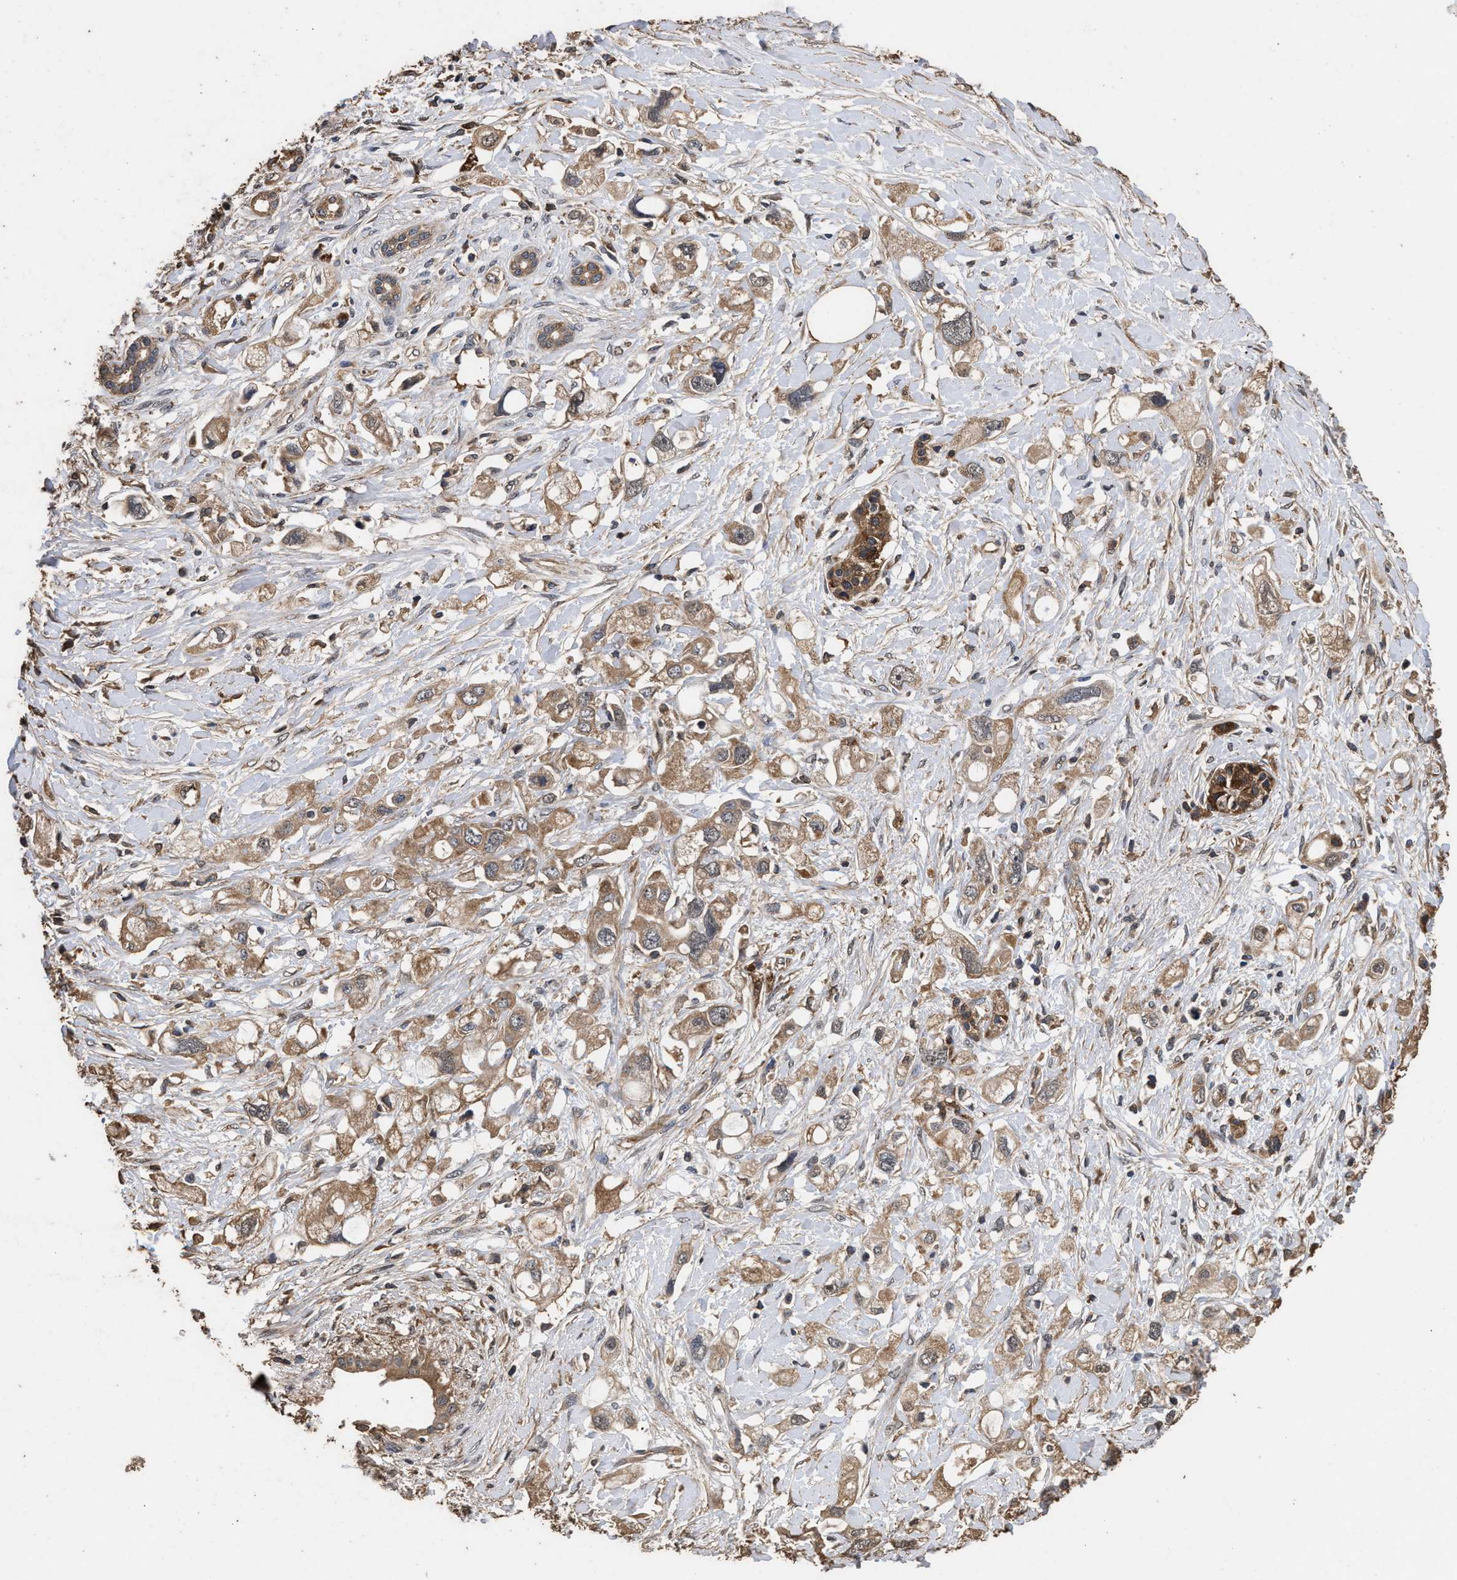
{"staining": {"intensity": "weak", "quantity": ">75%", "location": "cytoplasmic/membranous"}, "tissue": "pancreatic cancer", "cell_type": "Tumor cells", "image_type": "cancer", "snomed": [{"axis": "morphology", "description": "Adenocarcinoma, NOS"}, {"axis": "topography", "description": "Pancreas"}], "caption": "IHC staining of adenocarcinoma (pancreatic), which demonstrates low levels of weak cytoplasmic/membranous expression in approximately >75% of tumor cells indicating weak cytoplasmic/membranous protein expression. The staining was performed using DAB (brown) for protein detection and nuclei were counterstained in hematoxylin (blue).", "gene": "KYAT1", "patient": {"sex": "female", "age": 56}}